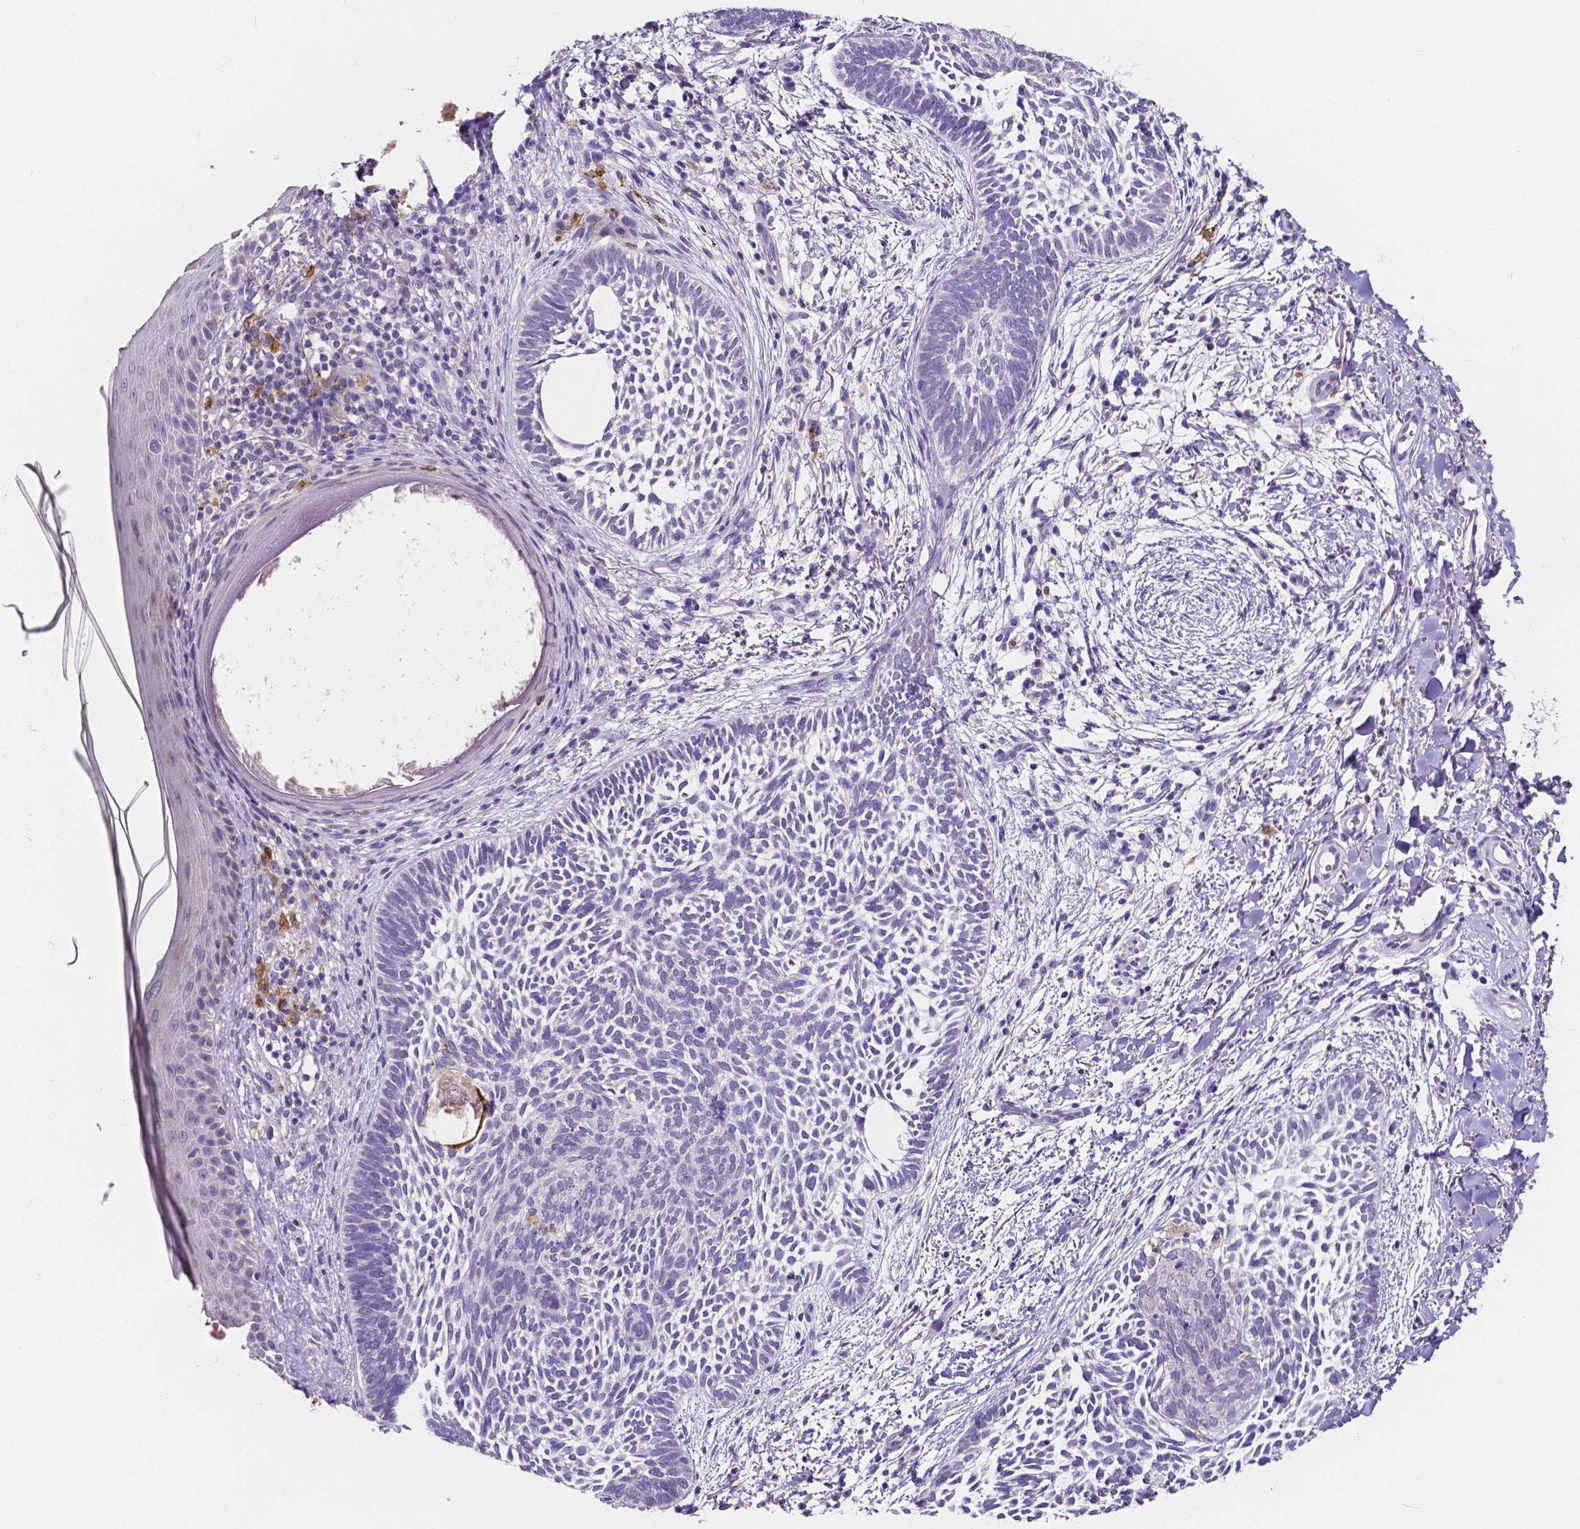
{"staining": {"intensity": "negative", "quantity": "none", "location": "none"}, "tissue": "skin cancer", "cell_type": "Tumor cells", "image_type": "cancer", "snomed": [{"axis": "morphology", "description": "Normal tissue, NOS"}, {"axis": "morphology", "description": "Basal cell carcinoma"}, {"axis": "topography", "description": "Skin"}], "caption": "IHC image of human skin cancer (basal cell carcinoma) stained for a protein (brown), which demonstrates no expression in tumor cells.", "gene": "ACP5", "patient": {"sex": "male", "age": 46}}